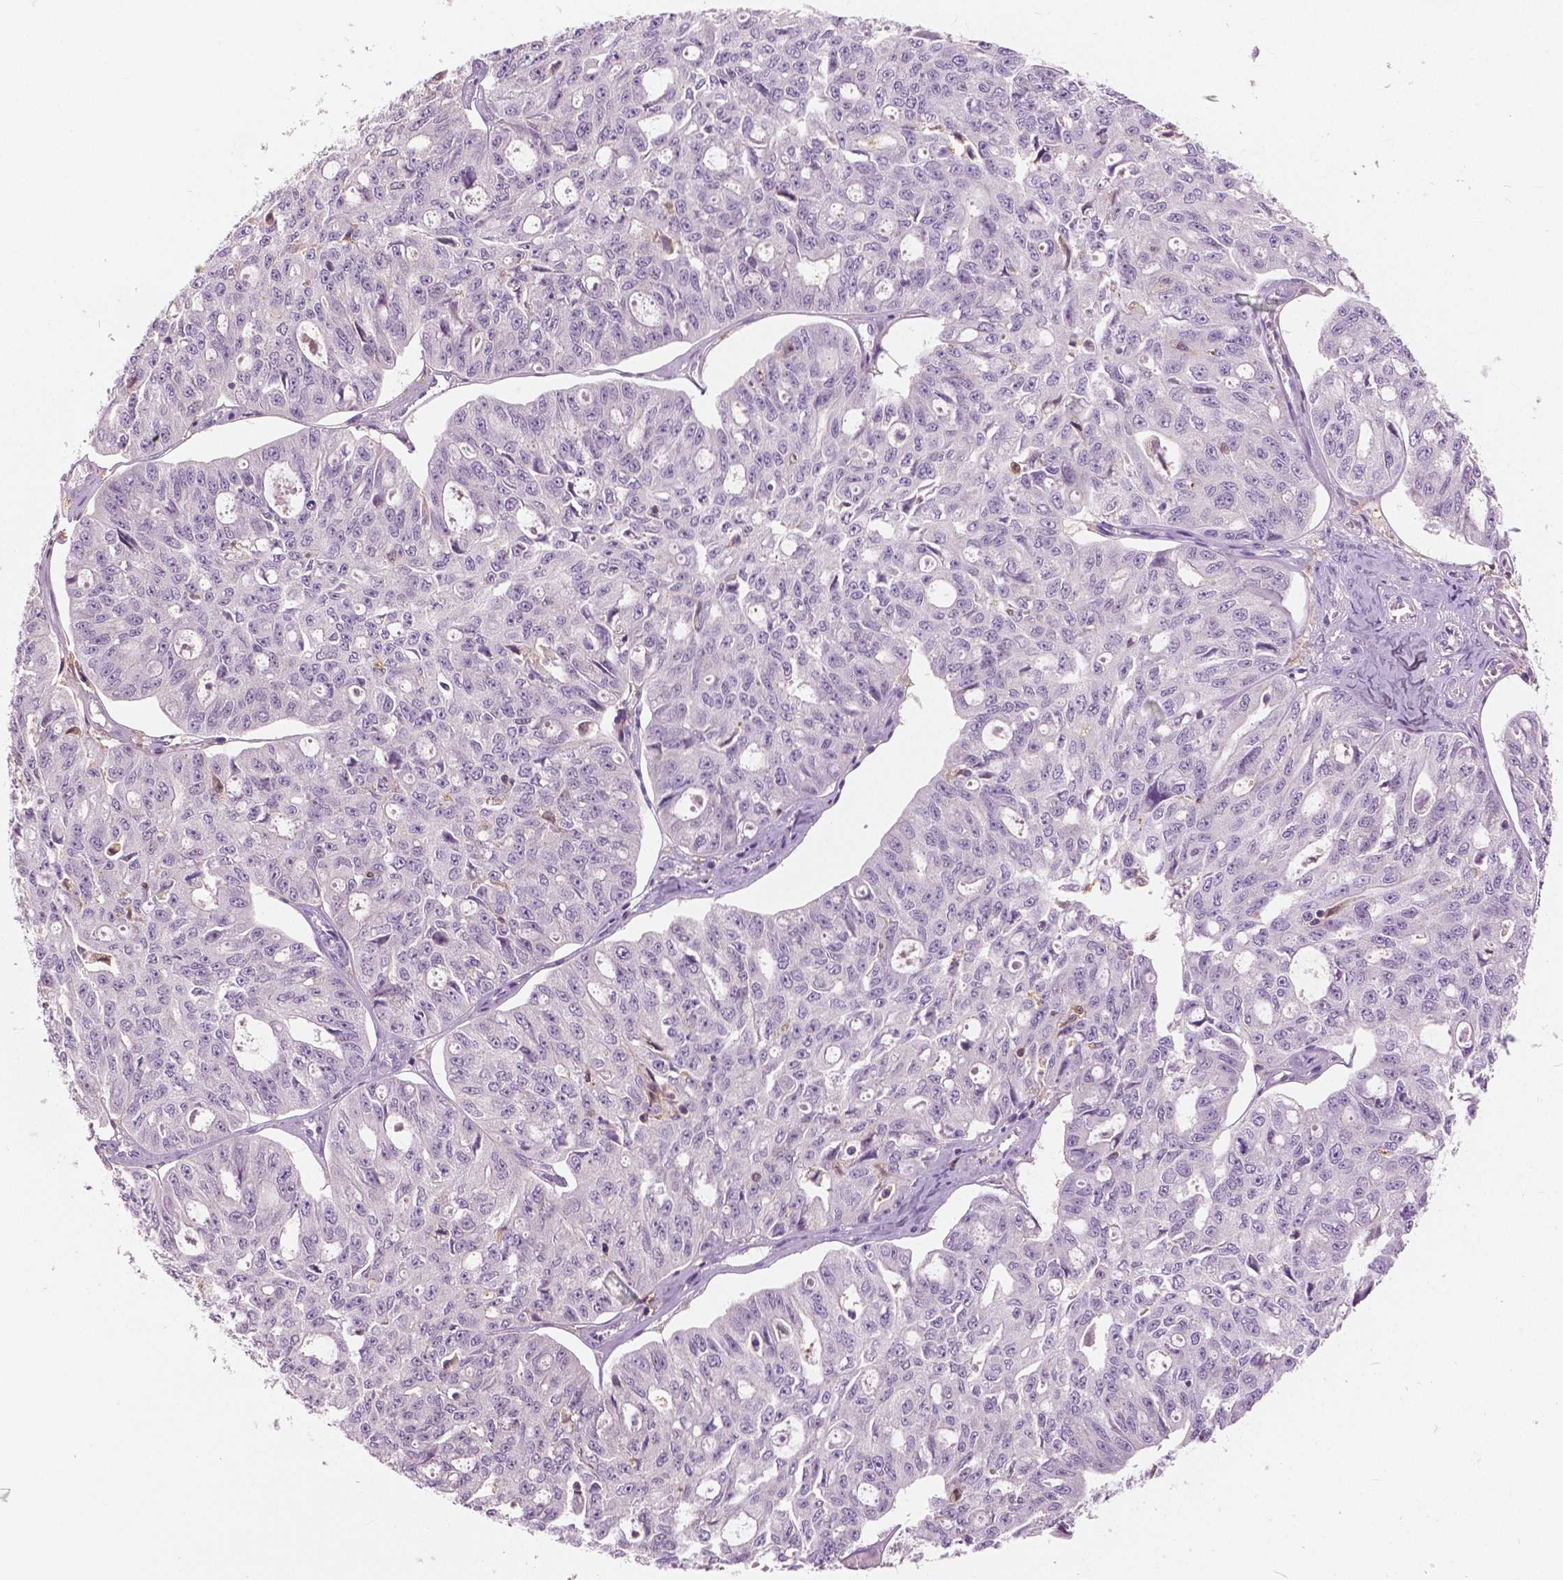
{"staining": {"intensity": "negative", "quantity": "none", "location": "none"}, "tissue": "ovarian cancer", "cell_type": "Tumor cells", "image_type": "cancer", "snomed": [{"axis": "morphology", "description": "Carcinoma, endometroid"}, {"axis": "topography", "description": "Ovary"}], "caption": "Immunohistochemical staining of ovarian cancer exhibits no significant expression in tumor cells.", "gene": "GALM", "patient": {"sex": "female", "age": 65}}